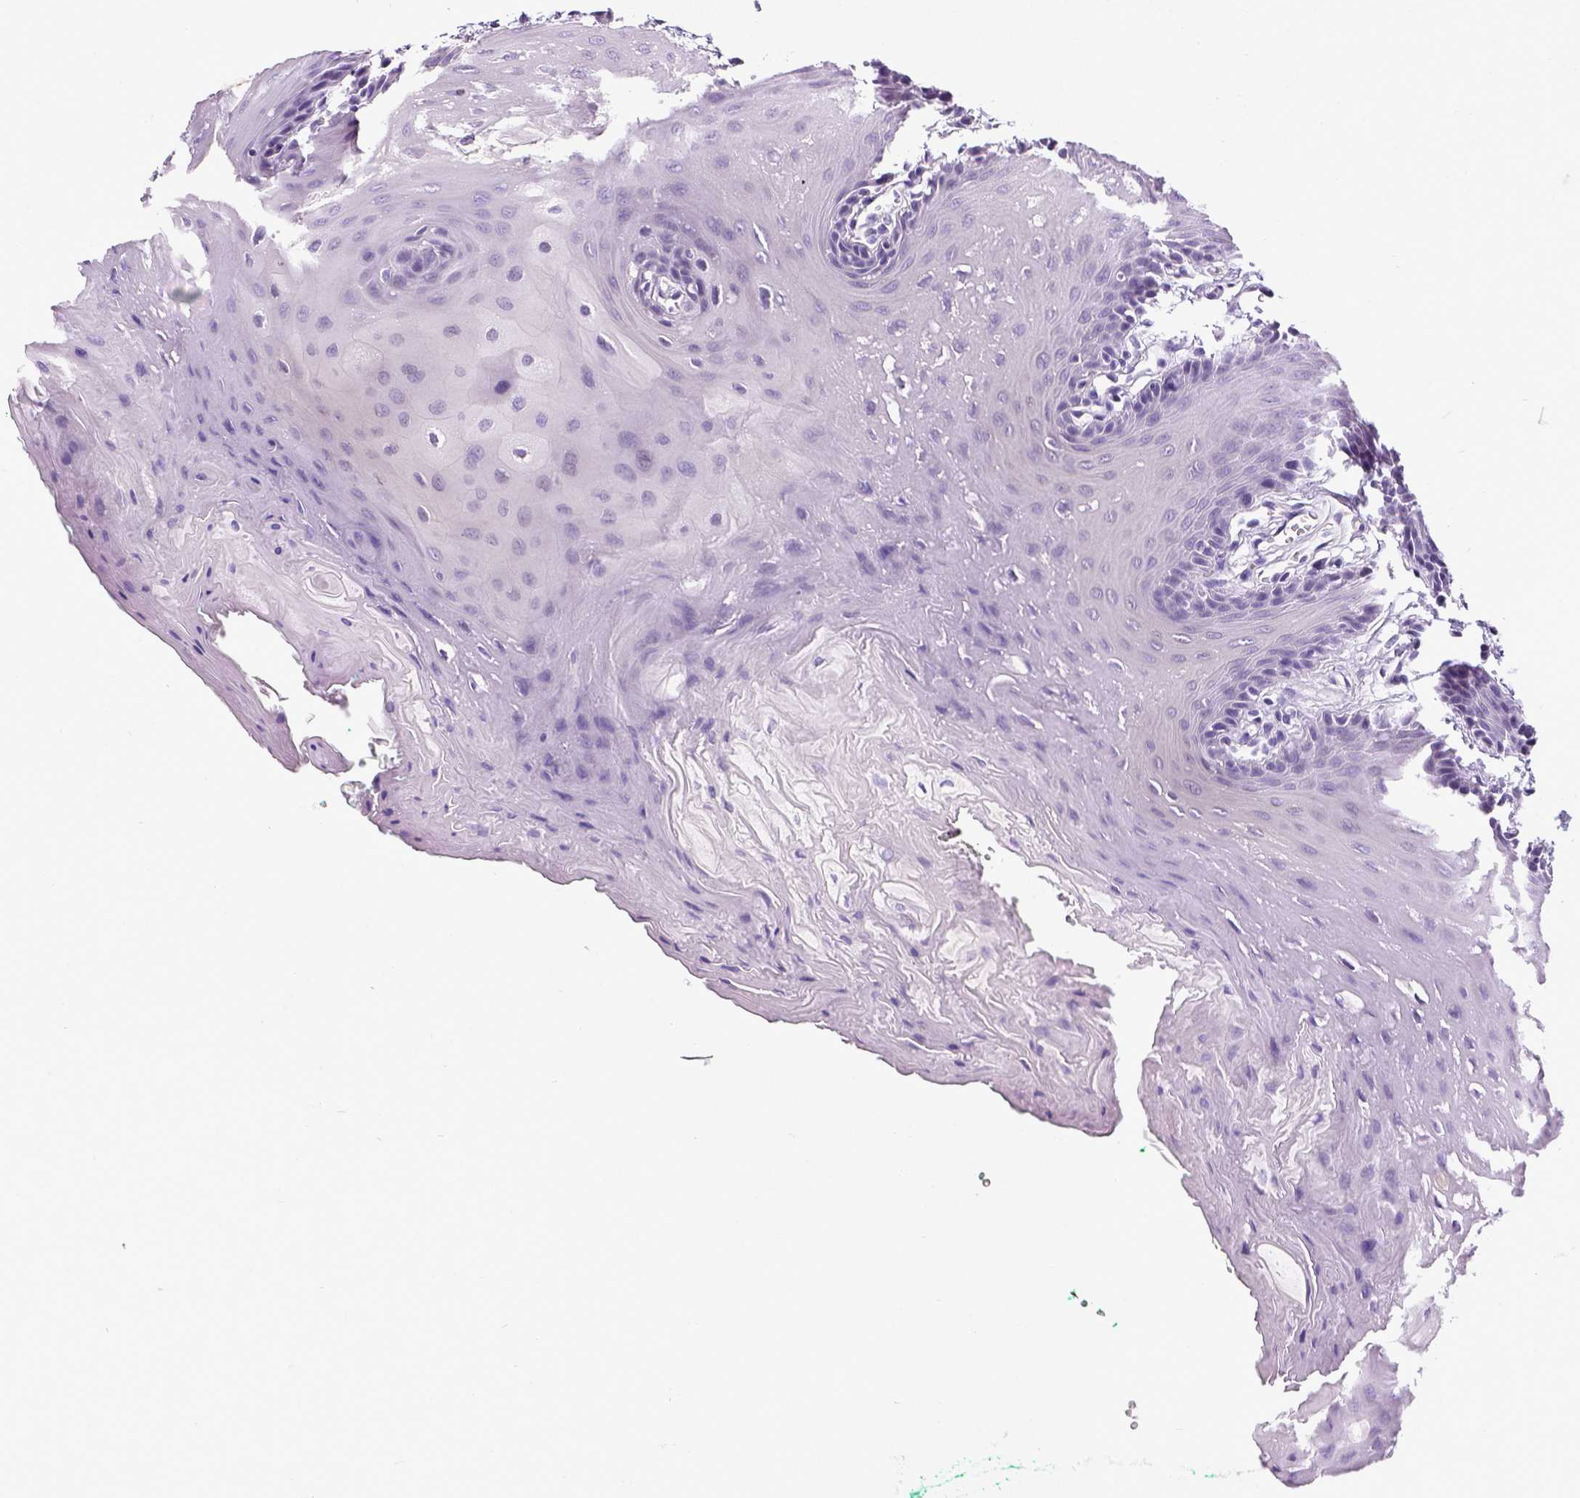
{"staining": {"intensity": "negative", "quantity": "none", "location": "none"}, "tissue": "oral mucosa", "cell_type": "Squamous epithelial cells", "image_type": "normal", "snomed": [{"axis": "morphology", "description": "Normal tissue, NOS"}, {"axis": "morphology", "description": "Squamous cell carcinoma, NOS"}, {"axis": "topography", "description": "Oral tissue"}, {"axis": "topography", "description": "Head-Neck"}], "caption": "DAB (3,3'-diaminobenzidine) immunohistochemical staining of benign human oral mucosa reveals no significant staining in squamous epithelial cells. (DAB immunohistochemistry (IHC) visualized using brightfield microscopy, high magnification).", "gene": "SATB2", "patient": {"sex": "female", "age": 50}}